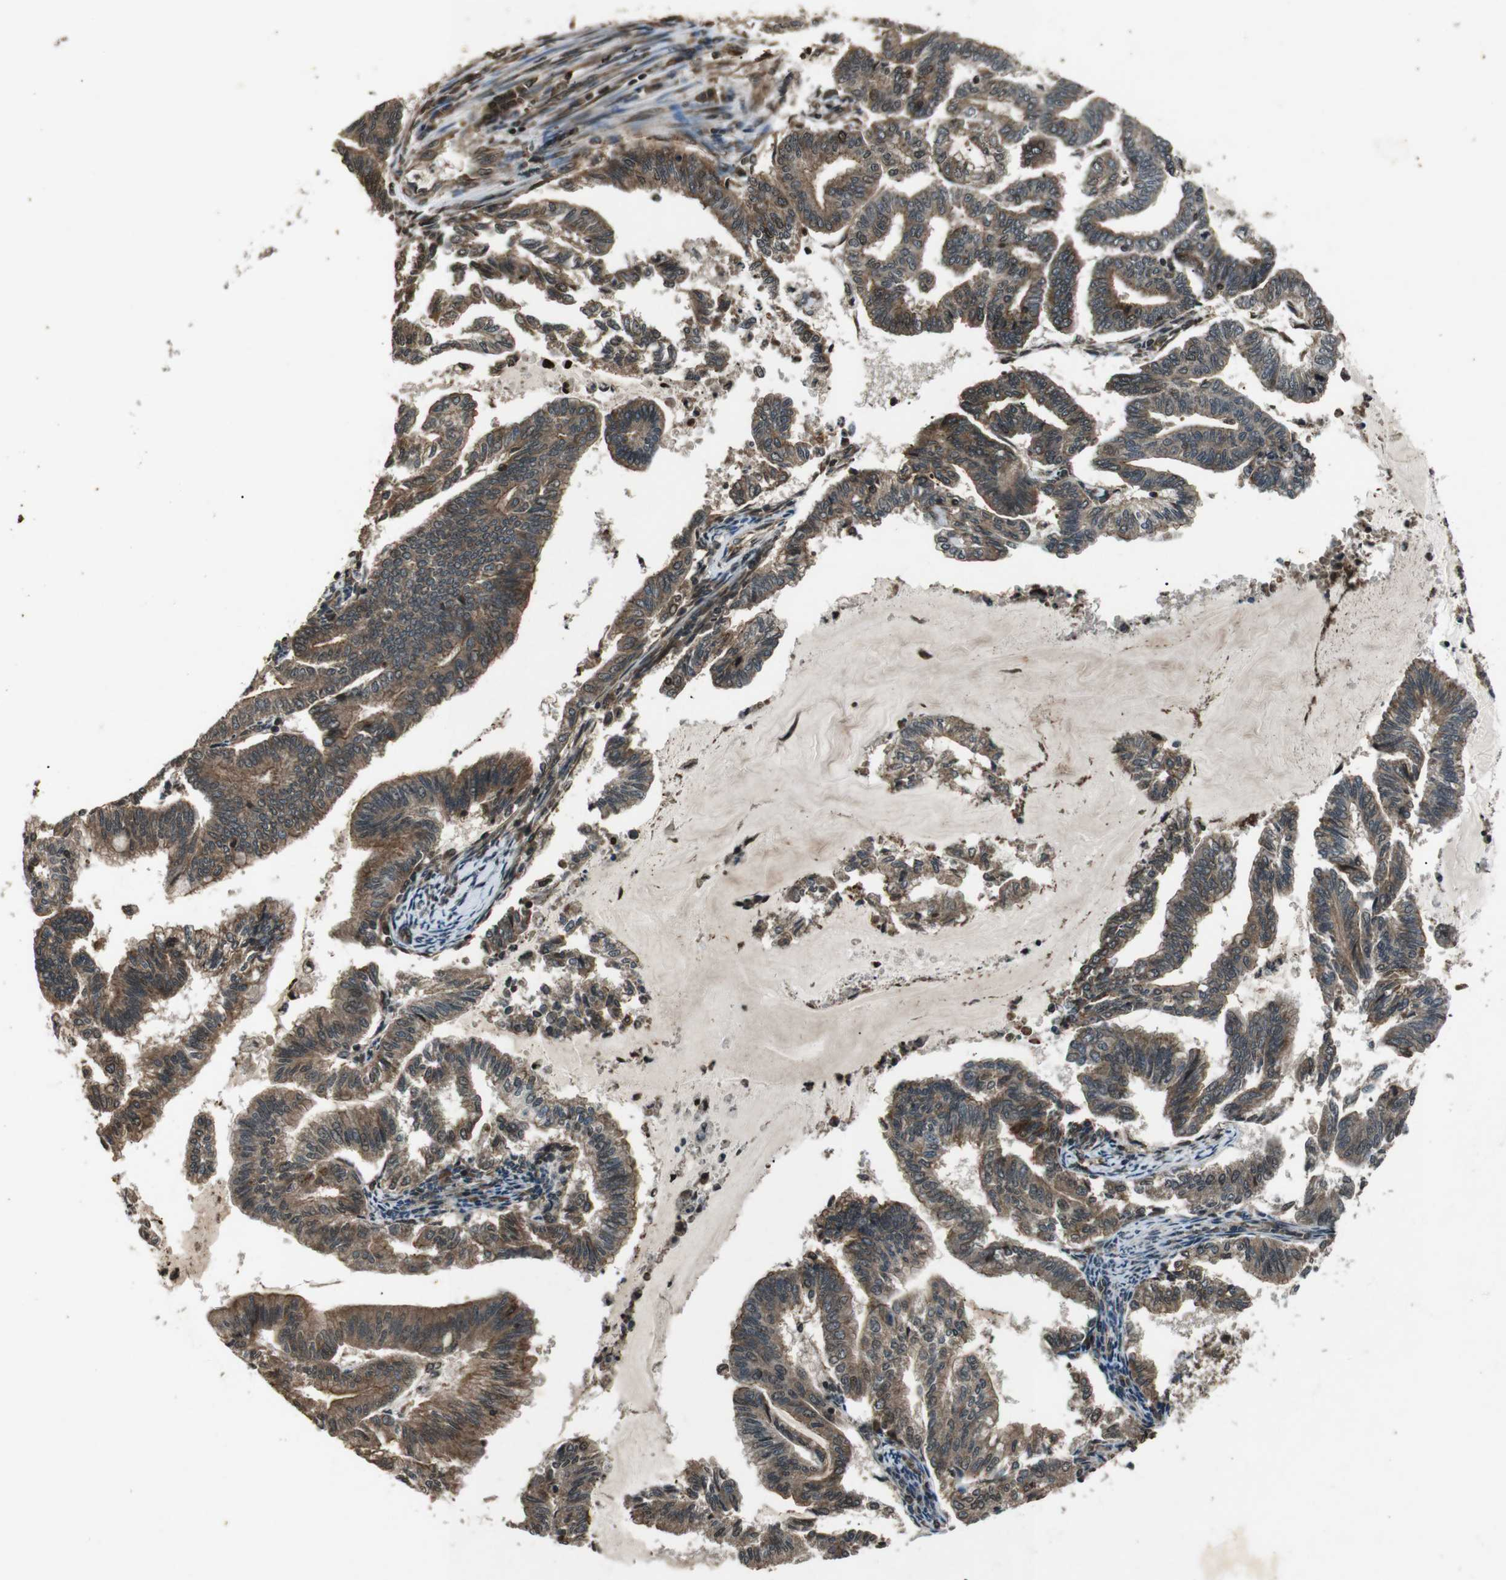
{"staining": {"intensity": "moderate", "quantity": ">75%", "location": "cytoplasmic/membranous,nuclear"}, "tissue": "endometrial cancer", "cell_type": "Tumor cells", "image_type": "cancer", "snomed": [{"axis": "morphology", "description": "Adenocarcinoma, NOS"}, {"axis": "topography", "description": "Endometrium"}], "caption": "DAB (3,3'-diaminobenzidine) immunohistochemical staining of human adenocarcinoma (endometrial) reveals moderate cytoplasmic/membranous and nuclear protein expression in about >75% of tumor cells.", "gene": "PLK2", "patient": {"sex": "female", "age": 79}}